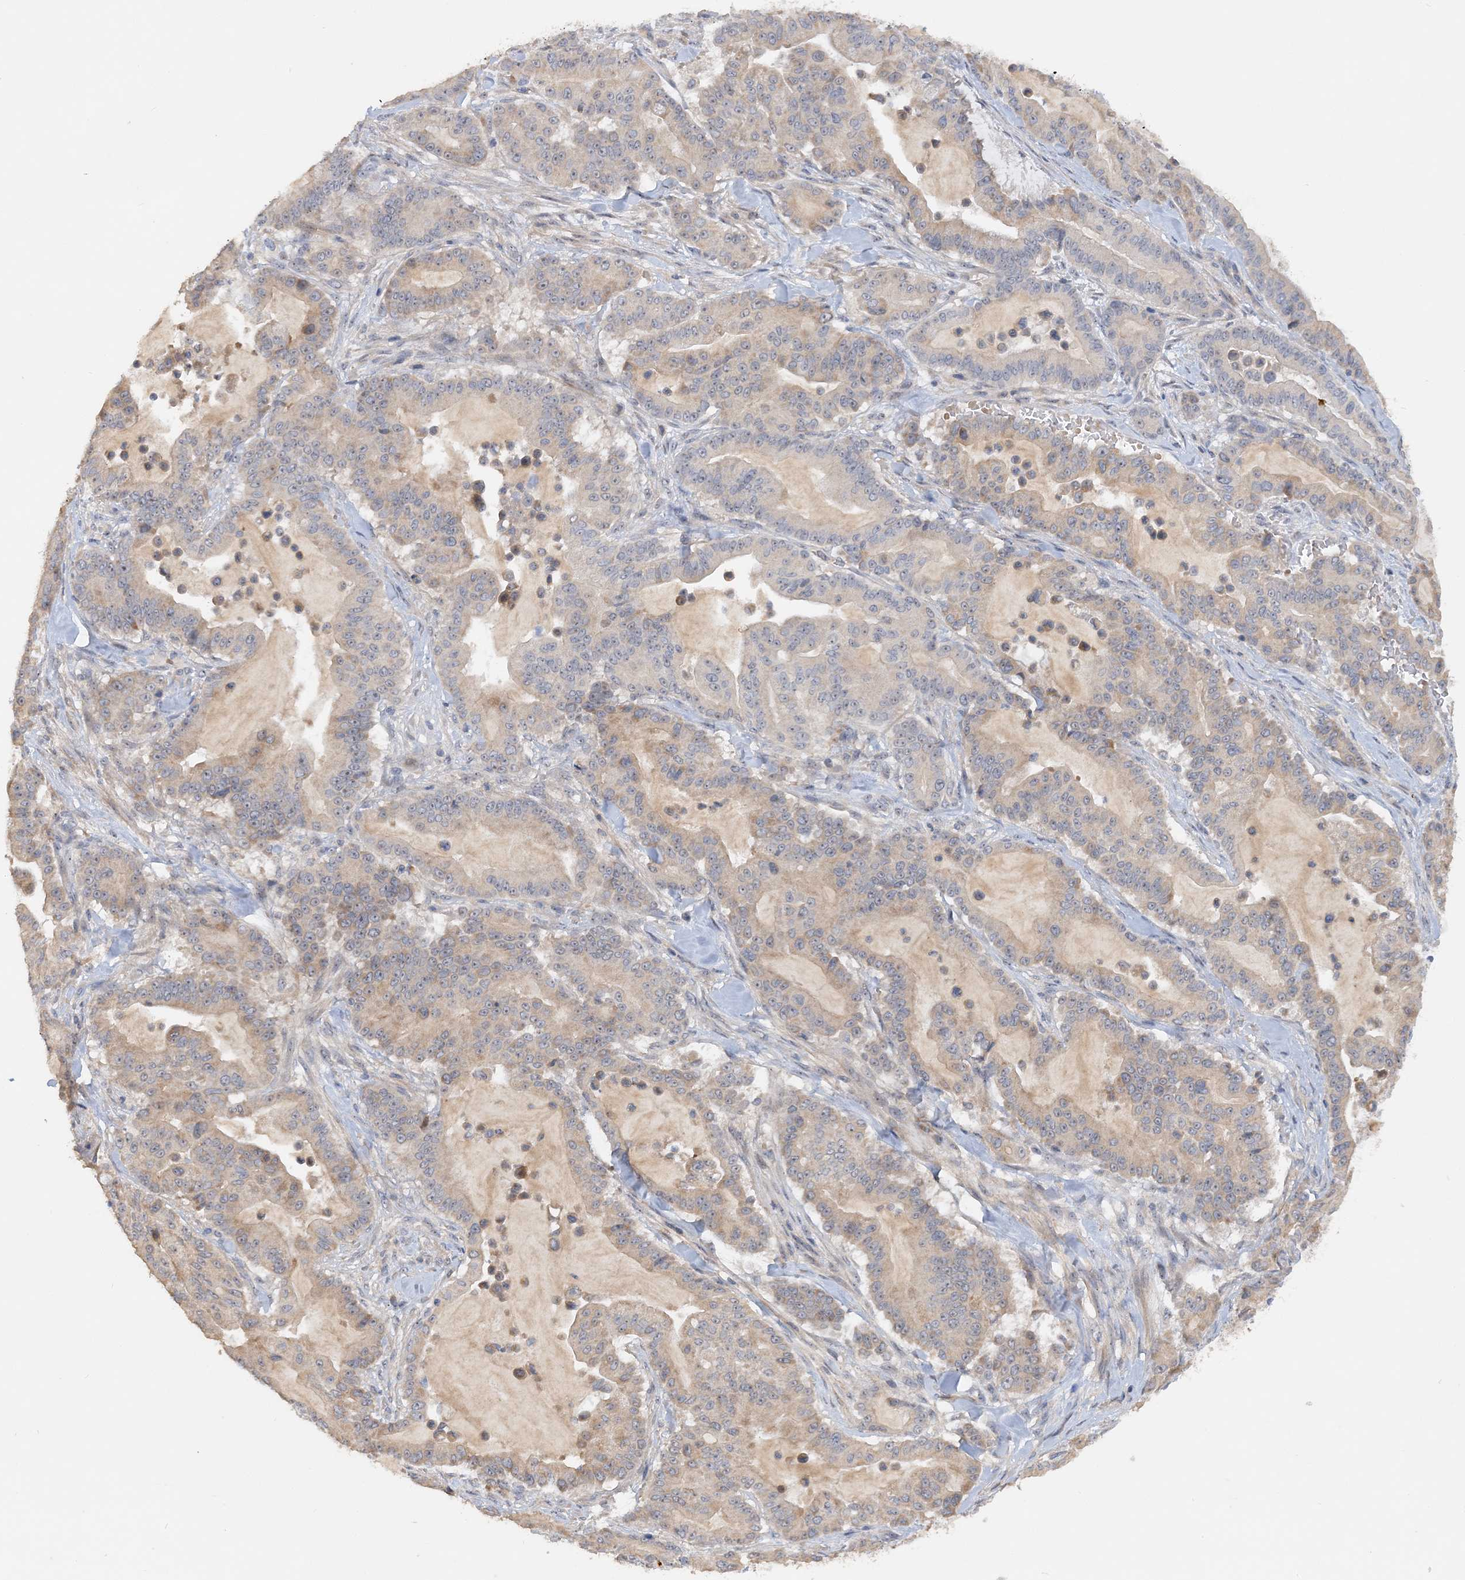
{"staining": {"intensity": "weak", "quantity": "<25%", "location": "cytoplasmic/membranous"}, "tissue": "pancreatic cancer", "cell_type": "Tumor cells", "image_type": "cancer", "snomed": [{"axis": "morphology", "description": "Adenocarcinoma, NOS"}, {"axis": "topography", "description": "Pancreas"}], "caption": "The immunohistochemistry (IHC) micrograph has no significant expression in tumor cells of pancreatic cancer (adenocarcinoma) tissue.", "gene": "GRINA", "patient": {"sex": "male", "age": 63}}